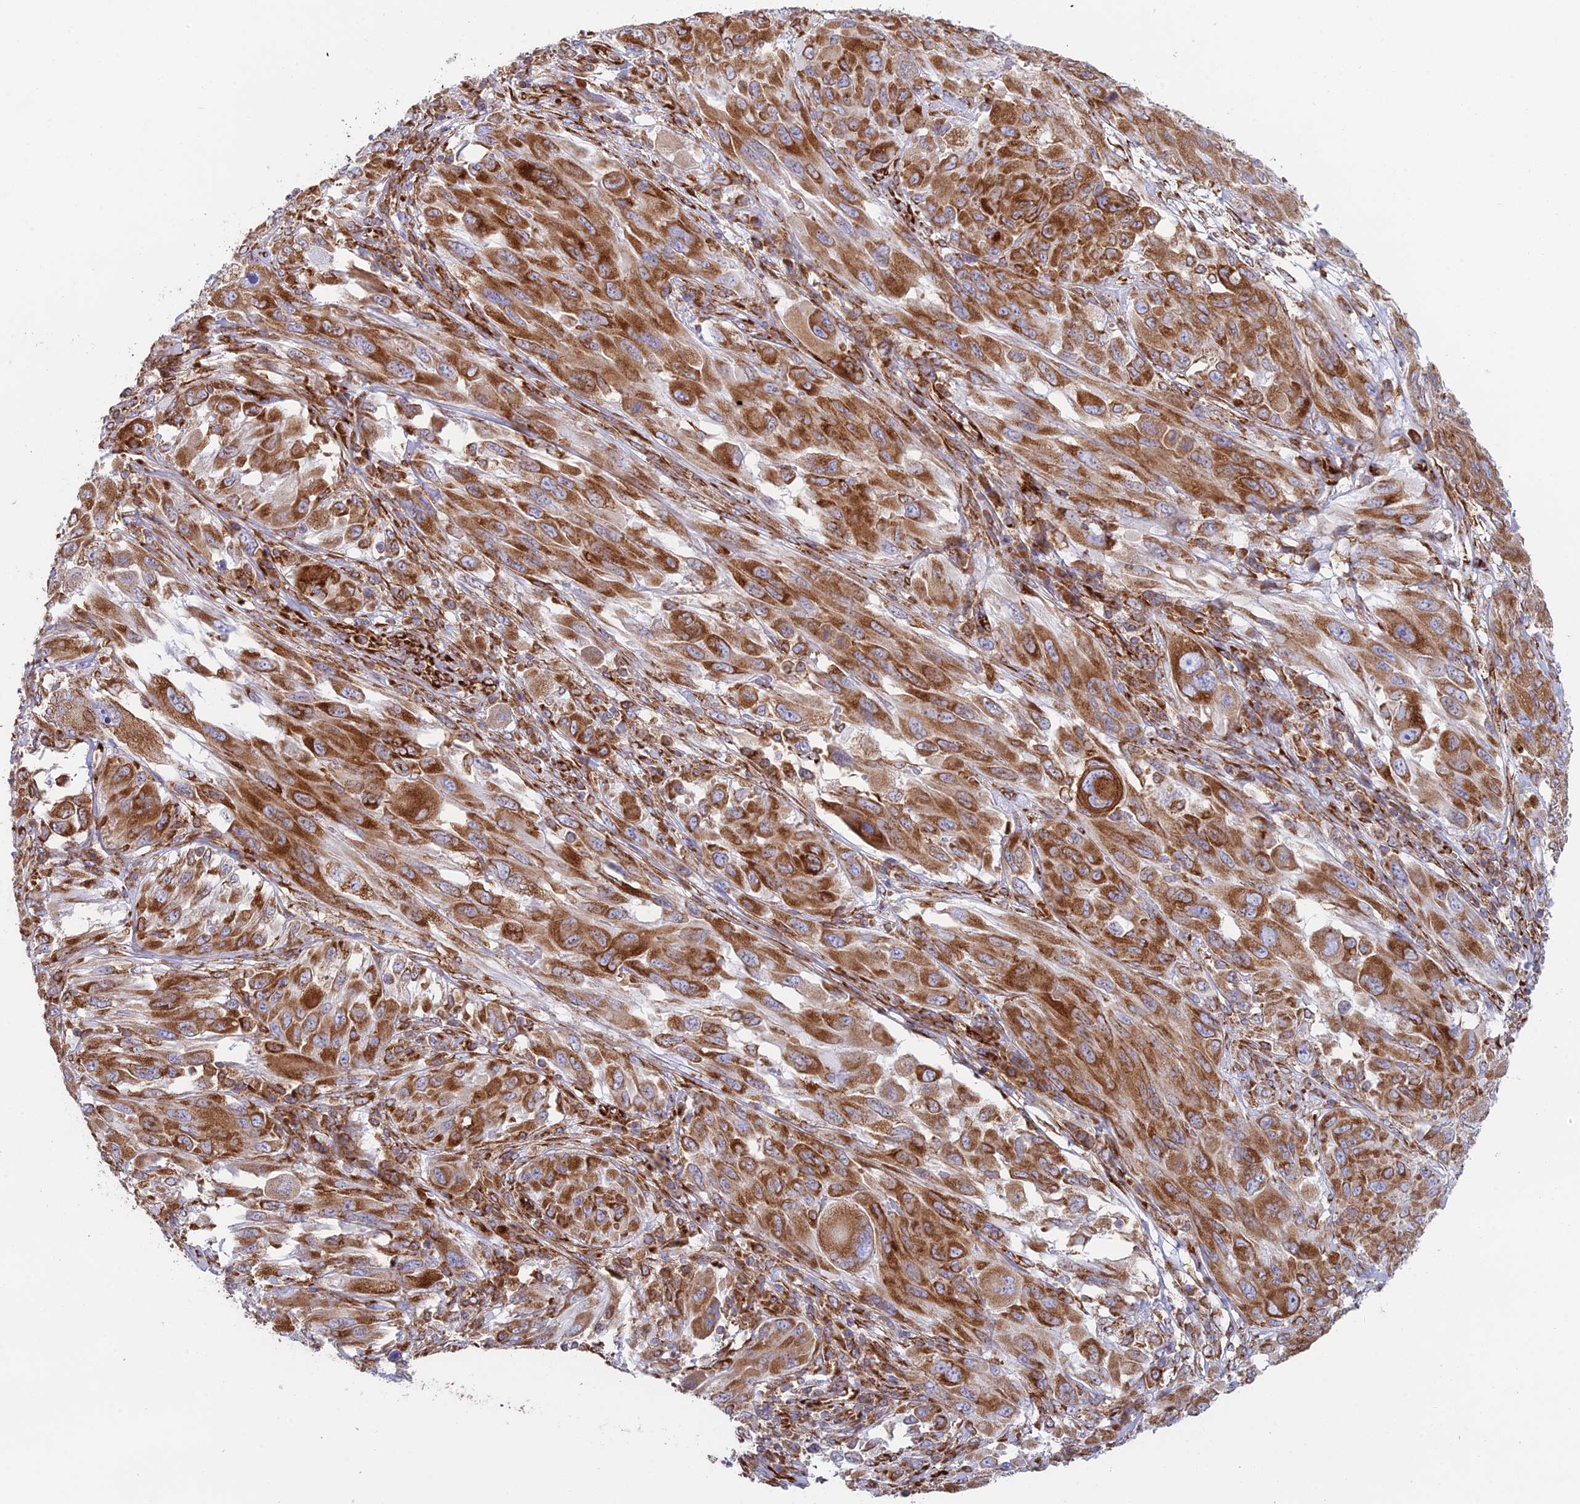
{"staining": {"intensity": "strong", "quantity": ">75%", "location": "cytoplasmic/membranous"}, "tissue": "melanoma", "cell_type": "Tumor cells", "image_type": "cancer", "snomed": [{"axis": "morphology", "description": "Malignant melanoma, NOS"}, {"axis": "topography", "description": "Skin"}], "caption": "The photomicrograph displays a brown stain indicating the presence of a protein in the cytoplasmic/membranous of tumor cells in malignant melanoma. Using DAB (3,3'-diaminobenzidine) (brown) and hematoxylin (blue) stains, captured at high magnification using brightfield microscopy.", "gene": "CCDC69", "patient": {"sex": "female", "age": 91}}